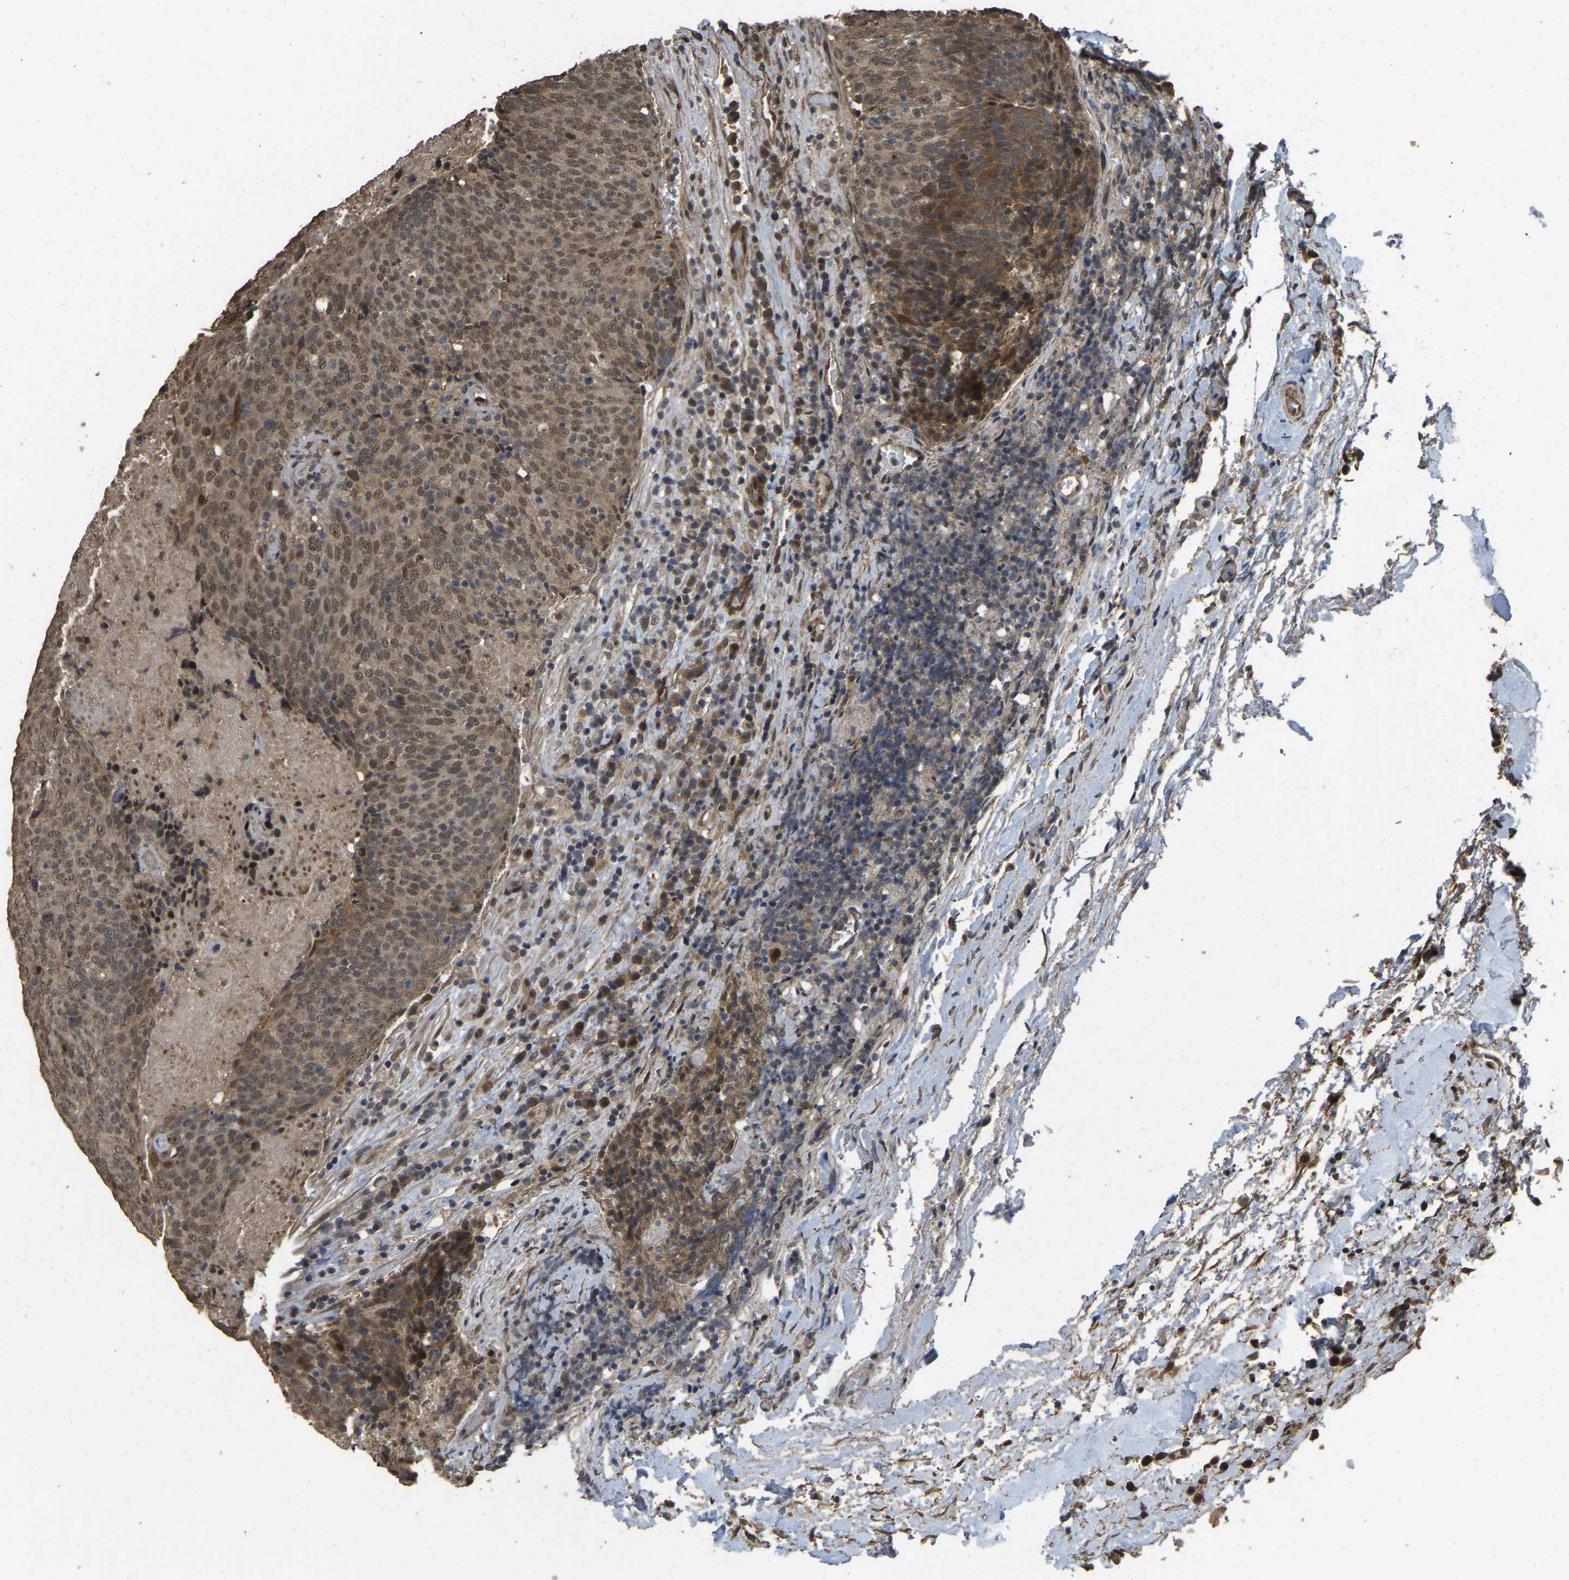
{"staining": {"intensity": "weak", "quantity": ">75%", "location": "cytoplasmic/membranous,nuclear"}, "tissue": "head and neck cancer", "cell_type": "Tumor cells", "image_type": "cancer", "snomed": [{"axis": "morphology", "description": "Squamous cell carcinoma, NOS"}, {"axis": "morphology", "description": "Squamous cell carcinoma, metastatic, NOS"}, {"axis": "topography", "description": "Lymph node"}, {"axis": "topography", "description": "Head-Neck"}], "caption": "Protein staining by immunohistochemistry exhibits weak cytoplasmic/membranous and nuclear positivity in approximately >75% of tumor cells in head and neck cancer (squamous cell carcinoma).", "gene": "ARHGAP23", "patient": {"sex": "male", "age": 62}}